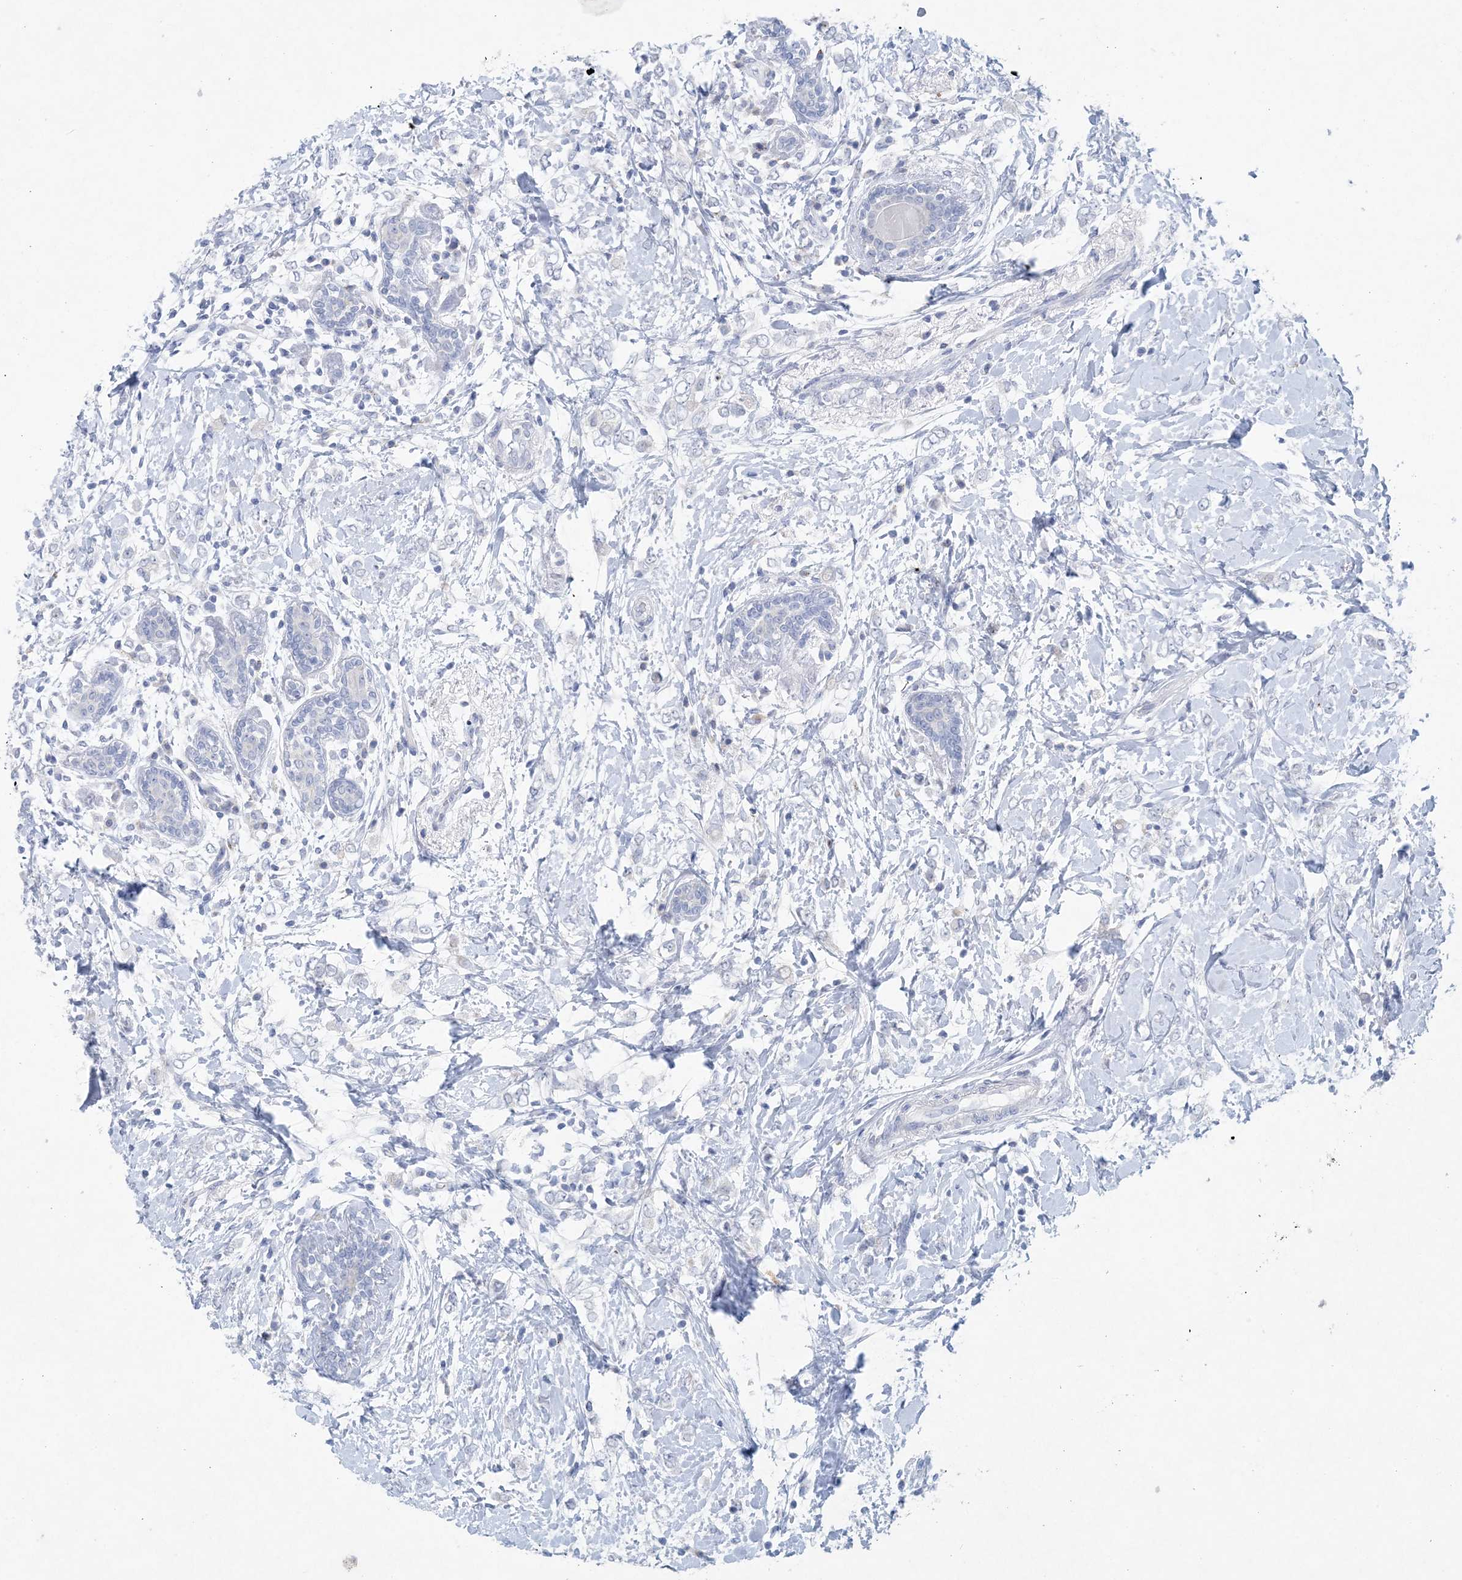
{"staining": {"intensity": "negative", "quantity": "none", "location": "none"}, "tissue": "breast cancer", "cell_type": "Tumor cells", "image_type": "cancer", "snomed": [{"axis": "morphology", "description": "Normal tissue, NOS"}, {"axis": "morphology", "description": "Lobular carcinoma"}, {"axis": "topography", "description": "Breast"}], "caption": "The photomicrograph shows no staining of tumor cells in breast lobular carcinoma. Nuclei are stained in blue.", "gene": "GABRG1", "patient": {"sex": "female", "age": 47}}